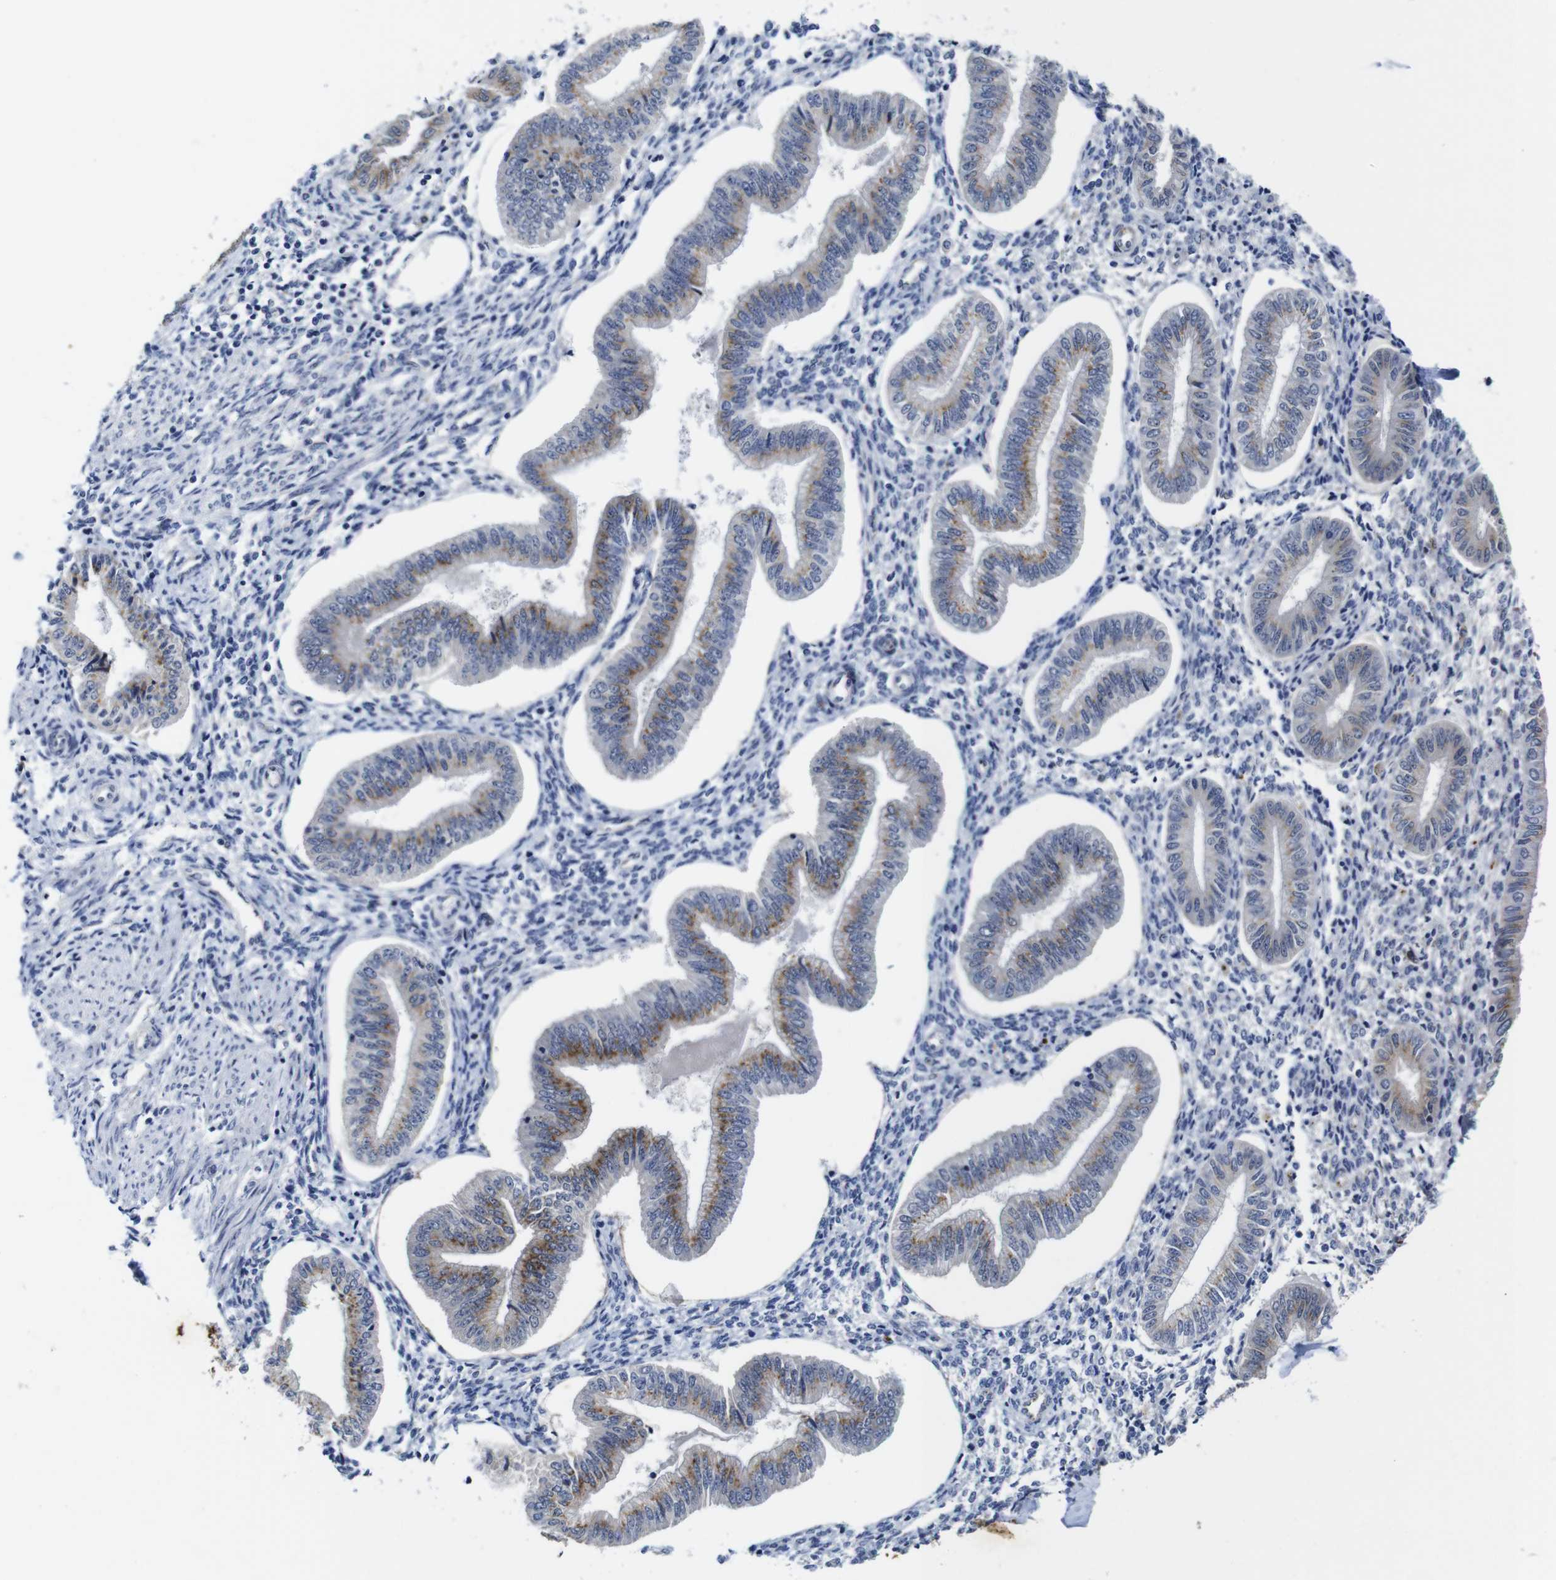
{"staining": {"intensity": "negative", "quantity": "none", "location": "none"}, "tissue": "endometrium", "cell_type": "Cells in endometrial stroma", "image_type": "normal", "snomed": [{"axis": "morphology", "description": "Normal tissue, NOS"}, {"axis": "topography", "description": "Endometrium"}], "caption": "Immunohistochemical staining of benign human endometrium demonstrates no significant expression in cells in endometrial stroma.", "gene": "FURIN", "patient": {"sex": "female", "age": 50}}